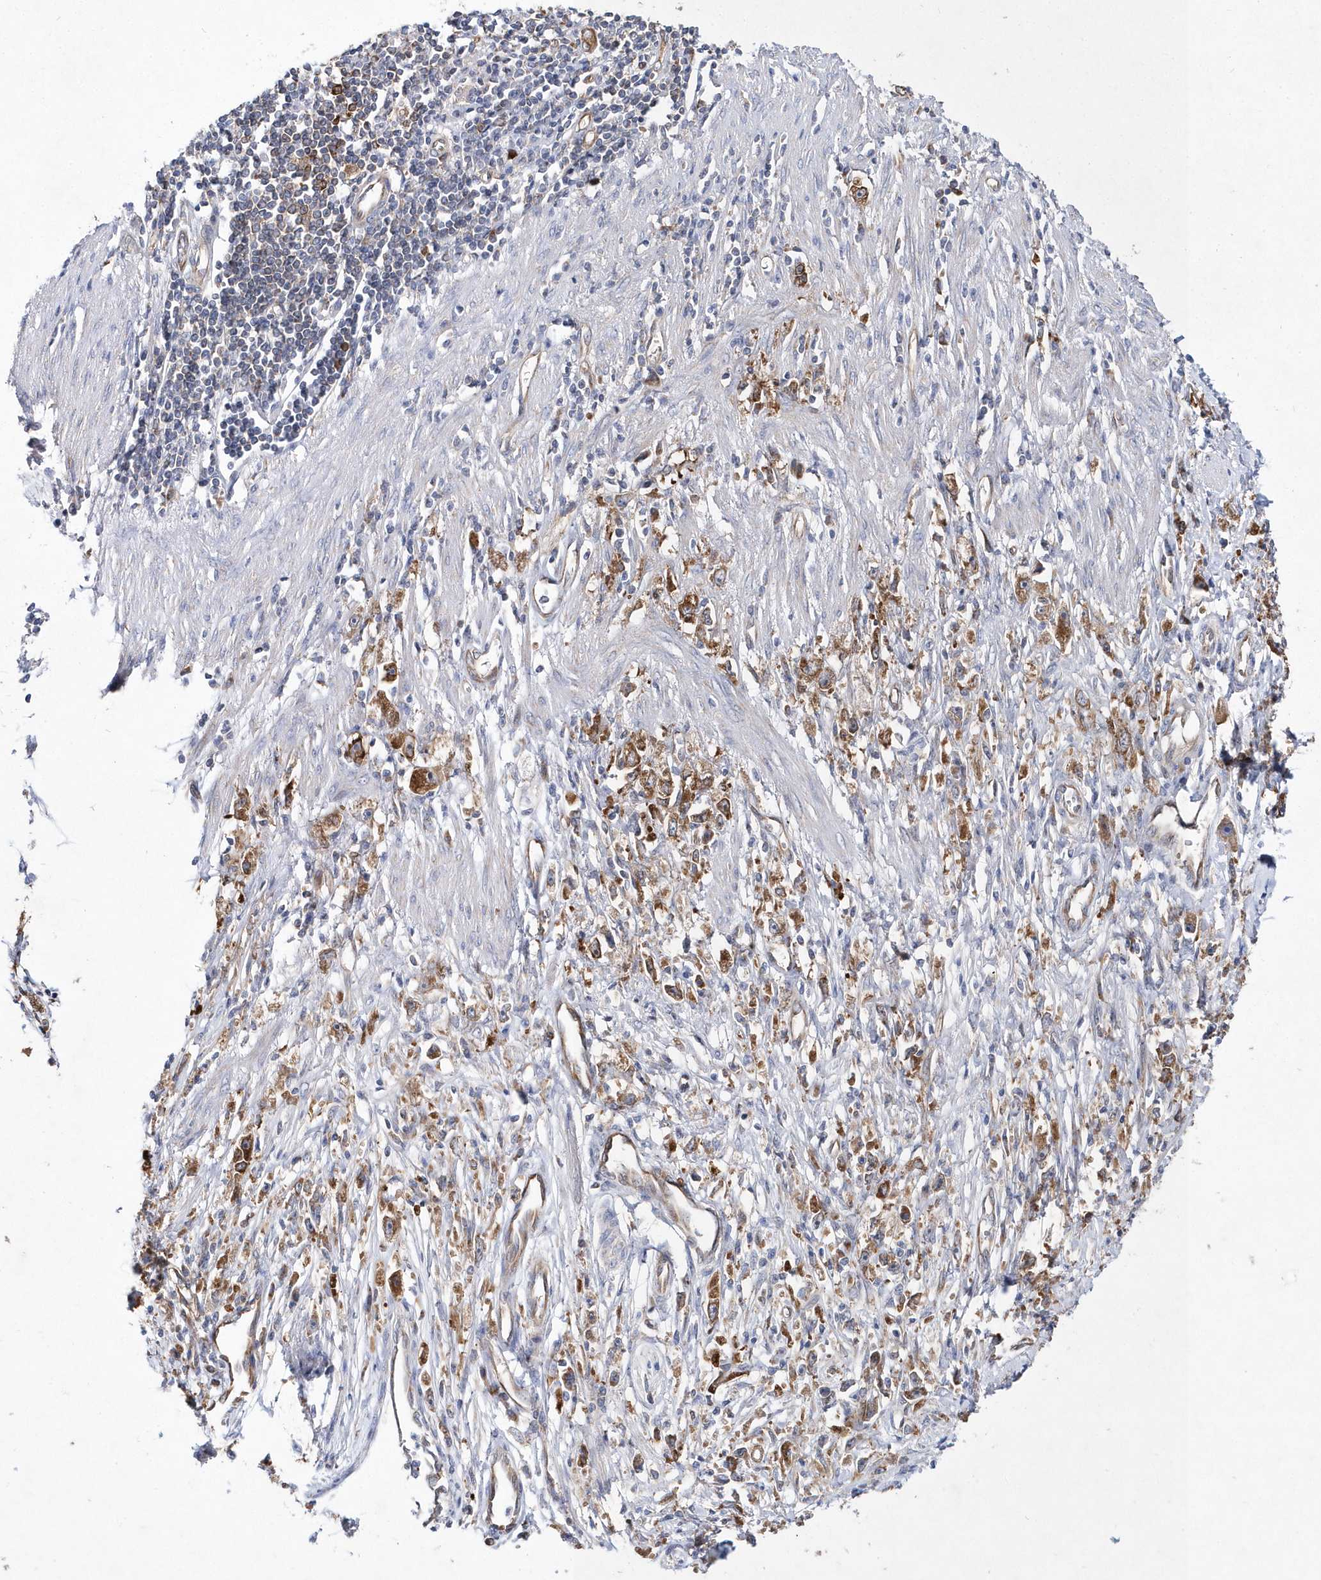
{"staining": {"intensity": "moderate", "quantity": ">75%", "location": "cytoplasmic/membranous"}, "tissue": "stomach cancer", "cell_type": "Tumor cells", "image_type": "cancer", "snomed": [{"axis": "morphology", "description": "Adenocarcinoma, NOS"}, {"axis": "topography", "description": "Stomach"}], "caption": "Immunohistochemical staining of stomach adenocarcinoma demonstrates medium levels of moderate cytoplasmic/membranous positivity in approximately >75% of tumor cells.", "gene": "JKAMP", "patient": {"sex": "female", "age": 59}}